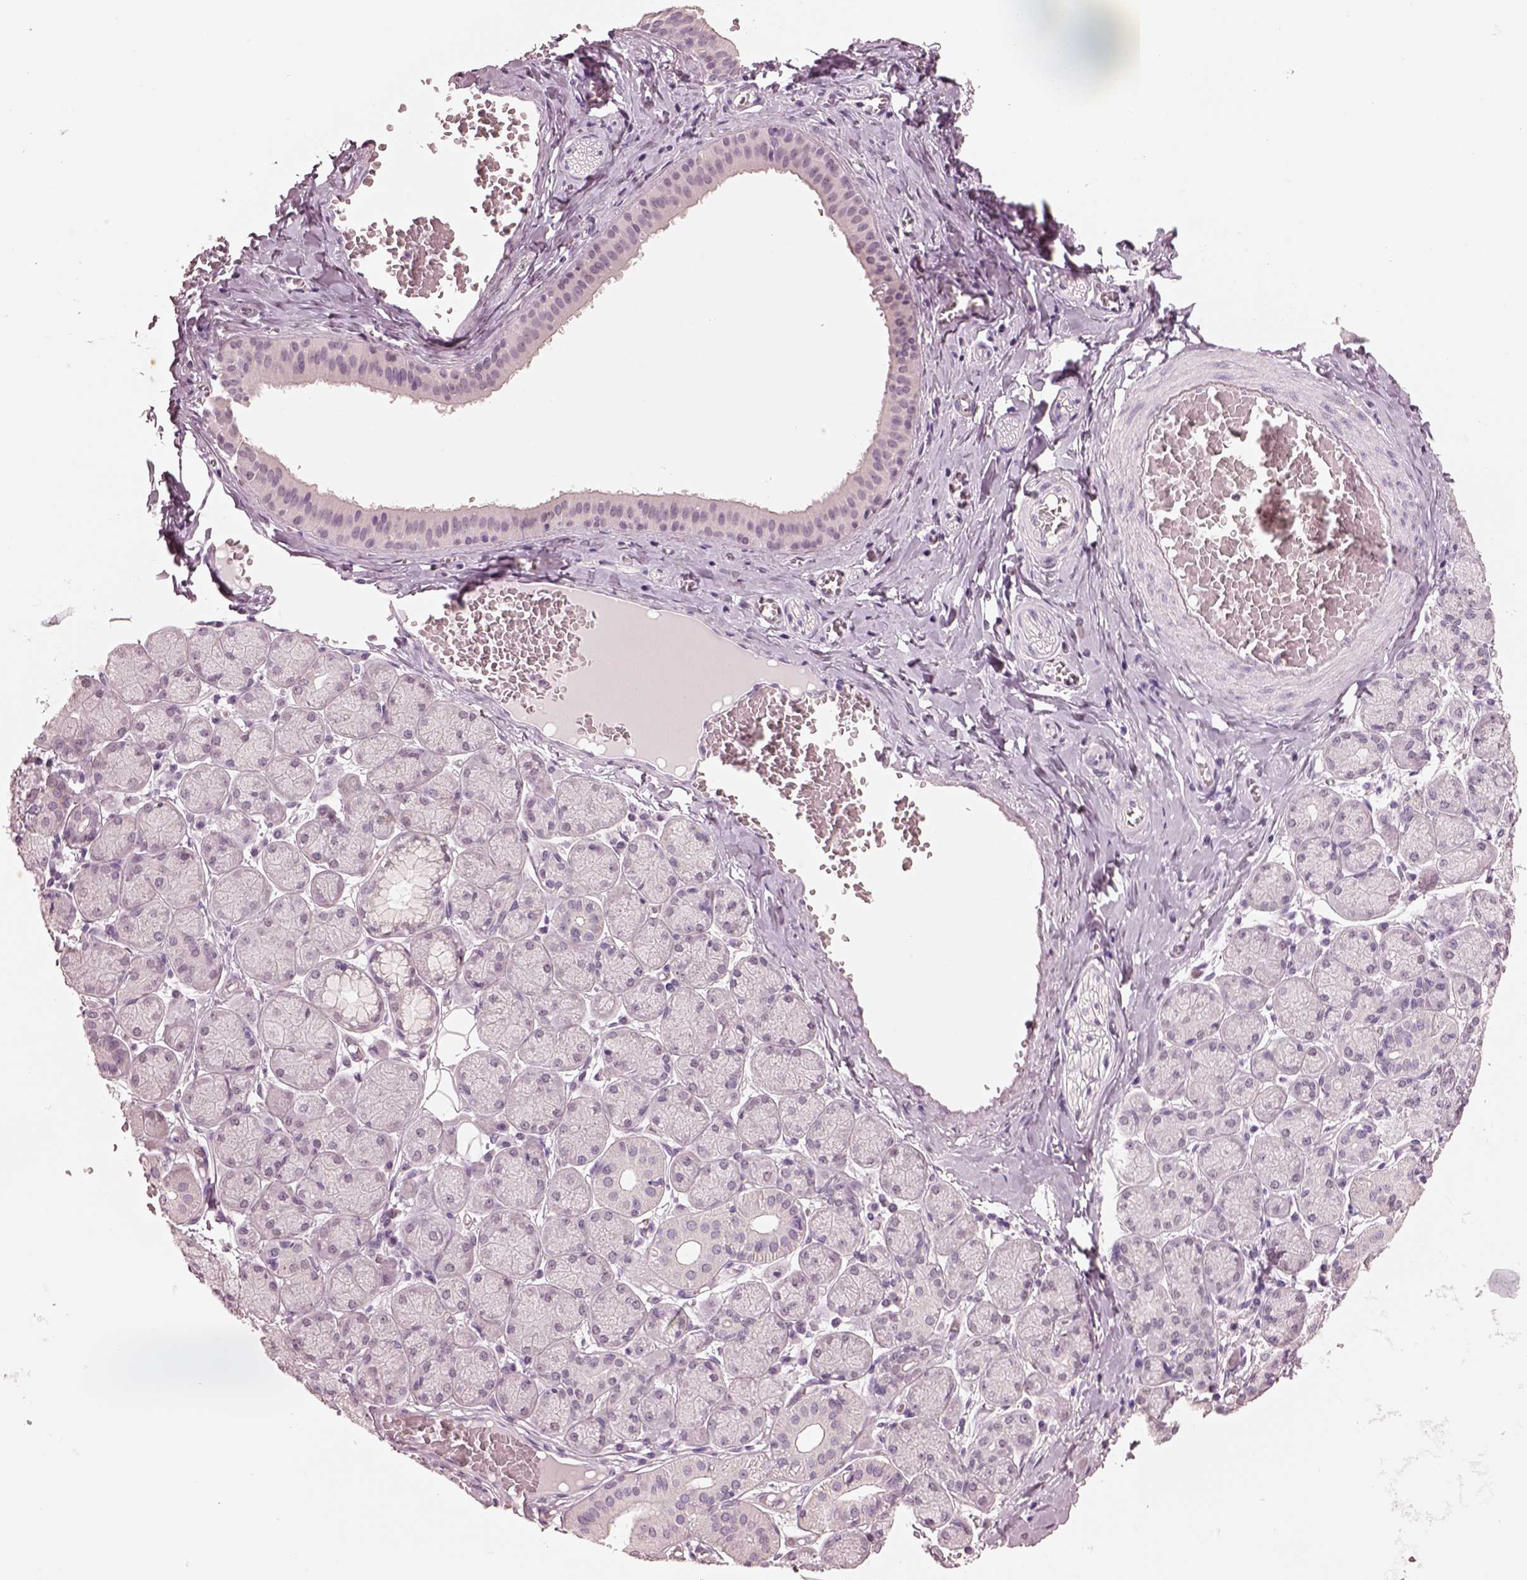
{"staining": {"intensity": "negative", "quantity": "none", "location": "none"}, "tissue": "salivary gland", "cell_type": "Glandular cells", "image_type": "normal", "snomed": [{"axis": "morphology", "description": "Normal tissue, NOS"}, {"axis": "topography", "description": "Salivary gland"}, {"axis": "topography", "description": "Peripheral nerve tissue"}], "caption": "Salivary gland stained for a protein using immunohistochemistry exhibits no expression glandular cells.", "gene": "ELSPBP1", "patient": {"sex": "female", "age": 24}}